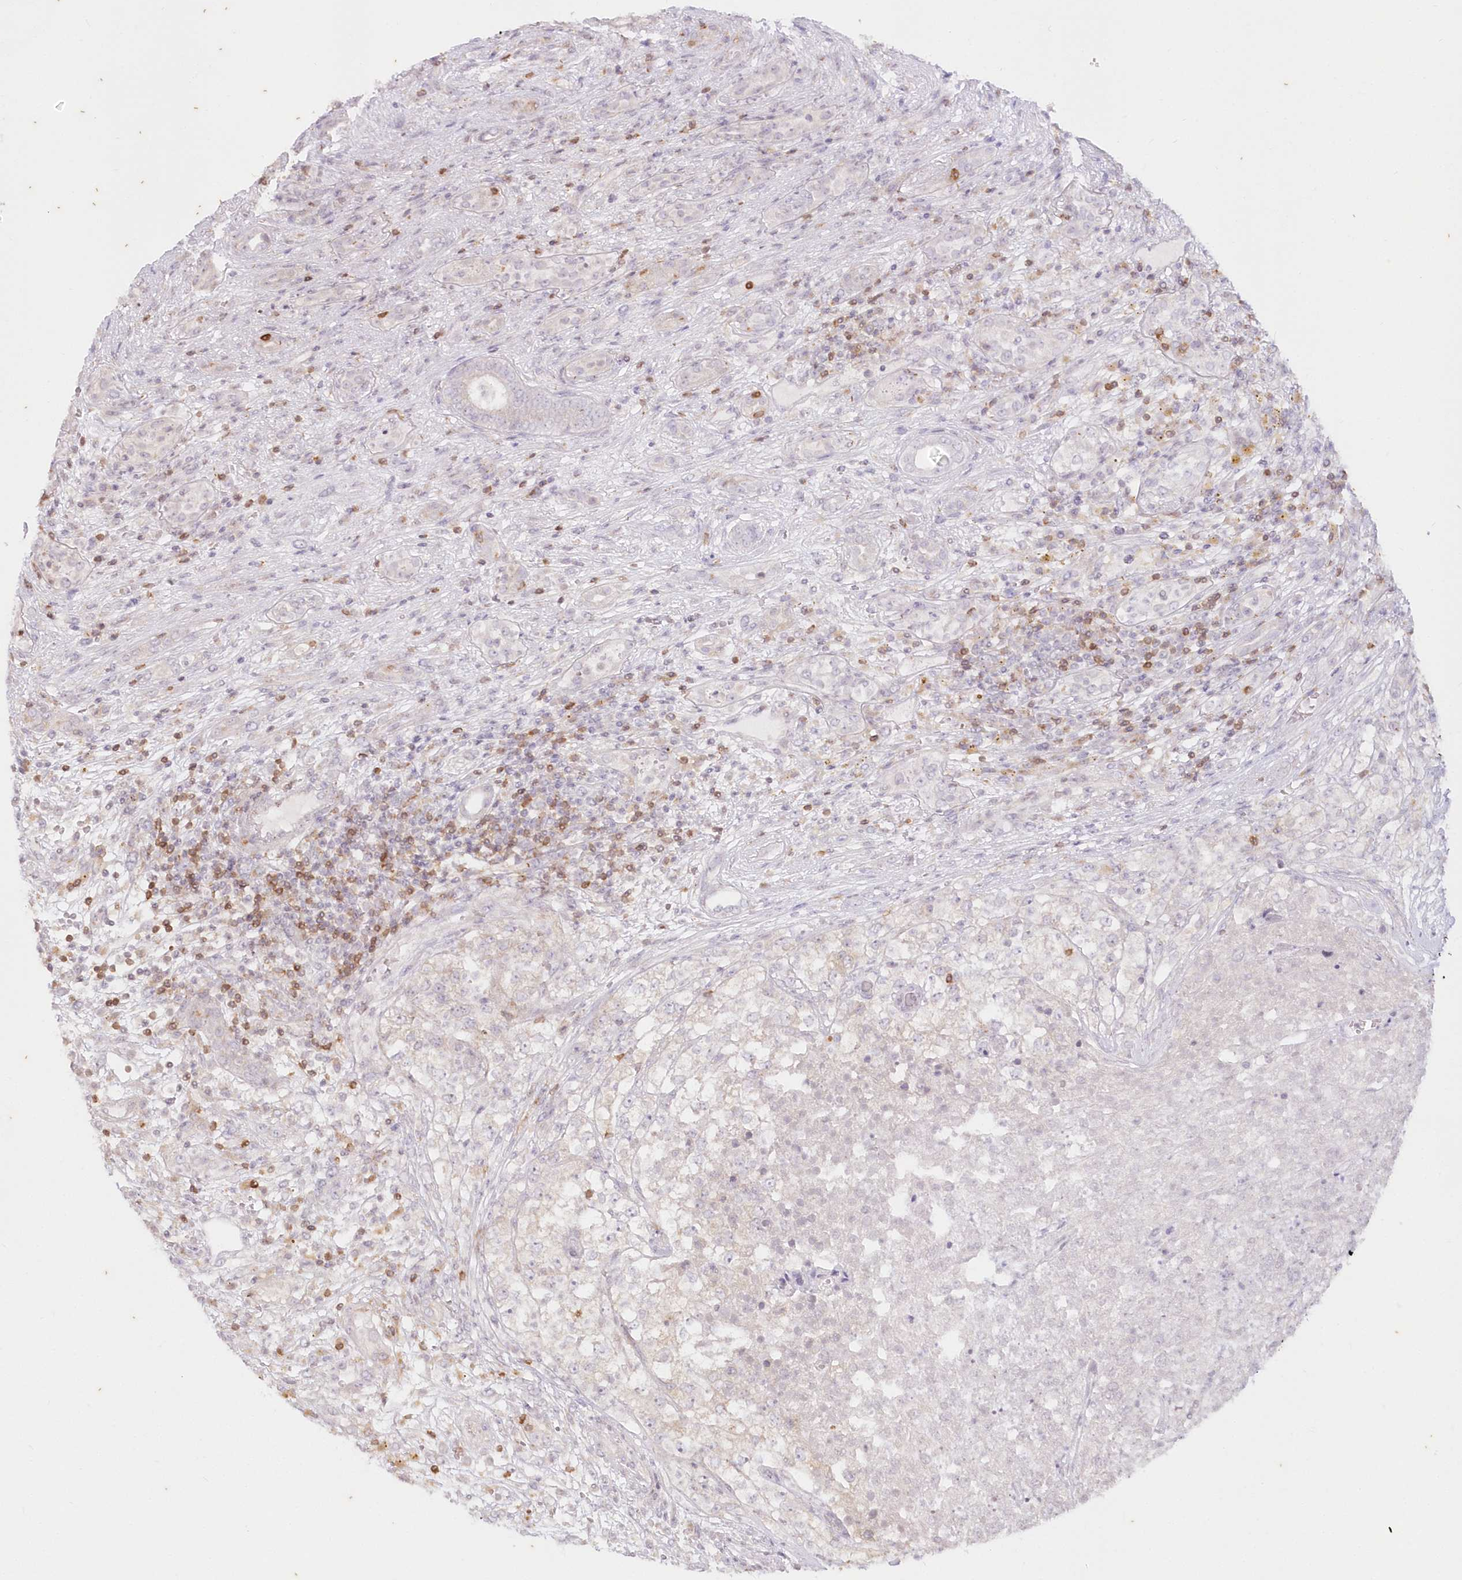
{"staining": {"intensity": "negative", "quantity": "none", "location": "none"}, "tissue": "renal cancer", "cell_type": "Tumor cells", "image_type": "cancer", "snomed": [{"axis": "morphology", "description": "Adenocarcinoma, NOS"}, {"axis": "topography", "description": "Kidney"}], "caption": "Immunohistochemistry (IHC) histopathology image of neoplastic tissue: human renal adenocarcinoma stained with DAB (3,3'-diaminobenzidine) exhibits no significant protein staining in tumor cells. The staining was performed using DAB to visualize the protein expression in brown, while the nuclei were stained in blue with hematoxylin (Magnification: 20x).", "gene": "MTMR3", "patient": {"sex": "female", "age": 54}}